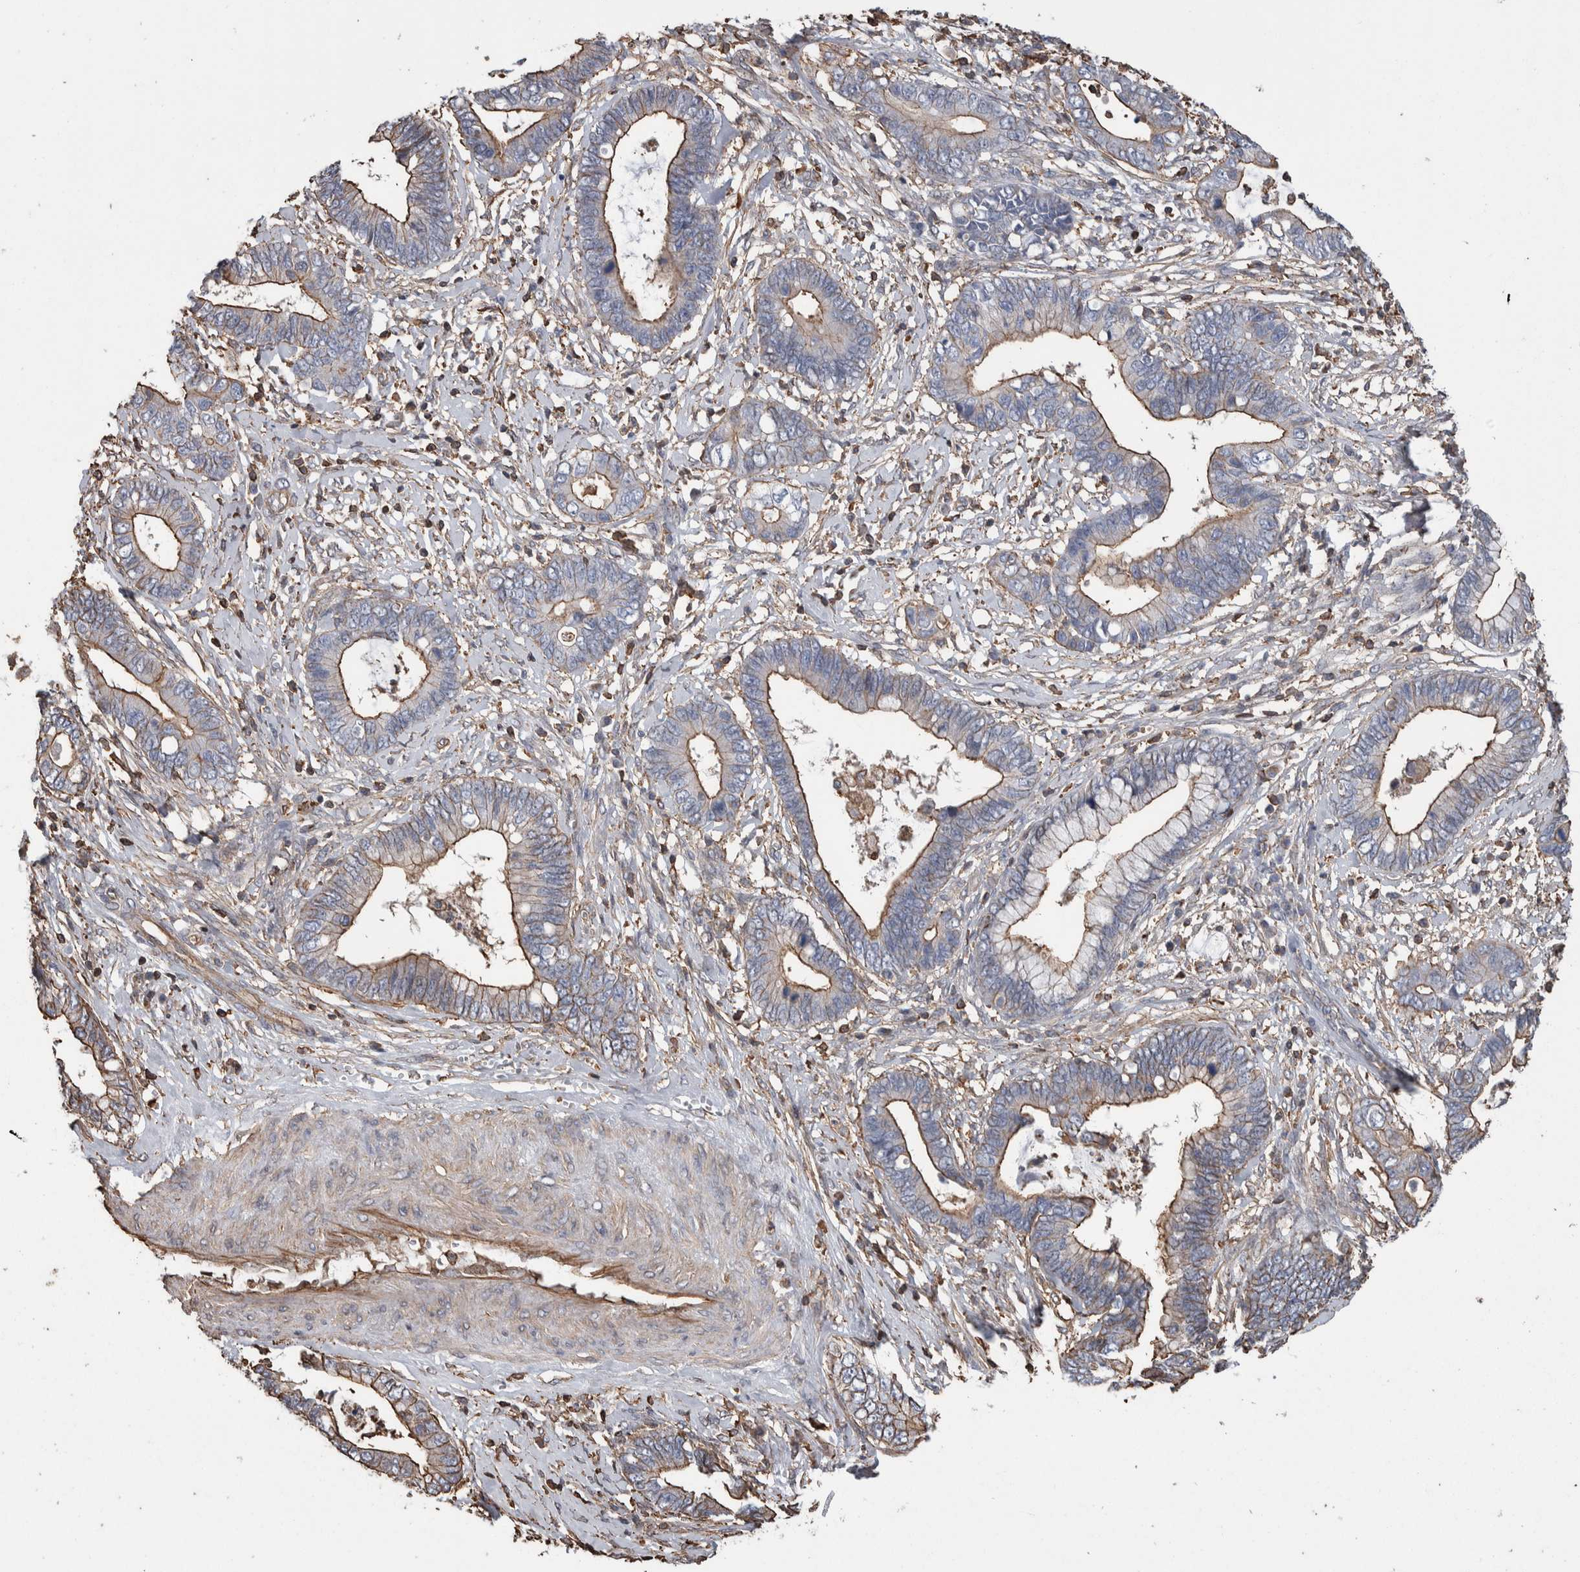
{"staining": {"intensity": "moderate", "quantity": ">75%", "location": "cytoplasmic/membranous"}, "tissue": "cervical cancer", "cell_type": "Tumor cells", "image_type": "cancer", "snomed": [{"axis": "morphology", "description": "Adenocarcinoma, NOS"}, {"axis": "topography", "description": "Cervix"}], "caption": "Immunohistochemistry (DAB) staining of cervical adenocarcinoma shows moderate cytoplasmic/membranous protein expression in approximately >75% of tumor cells. The protein of interest is shown in brown color, while the nuclei are stained blue.", "gene": "ENPP2", "patient": {"sex": "female", "age": 44}}